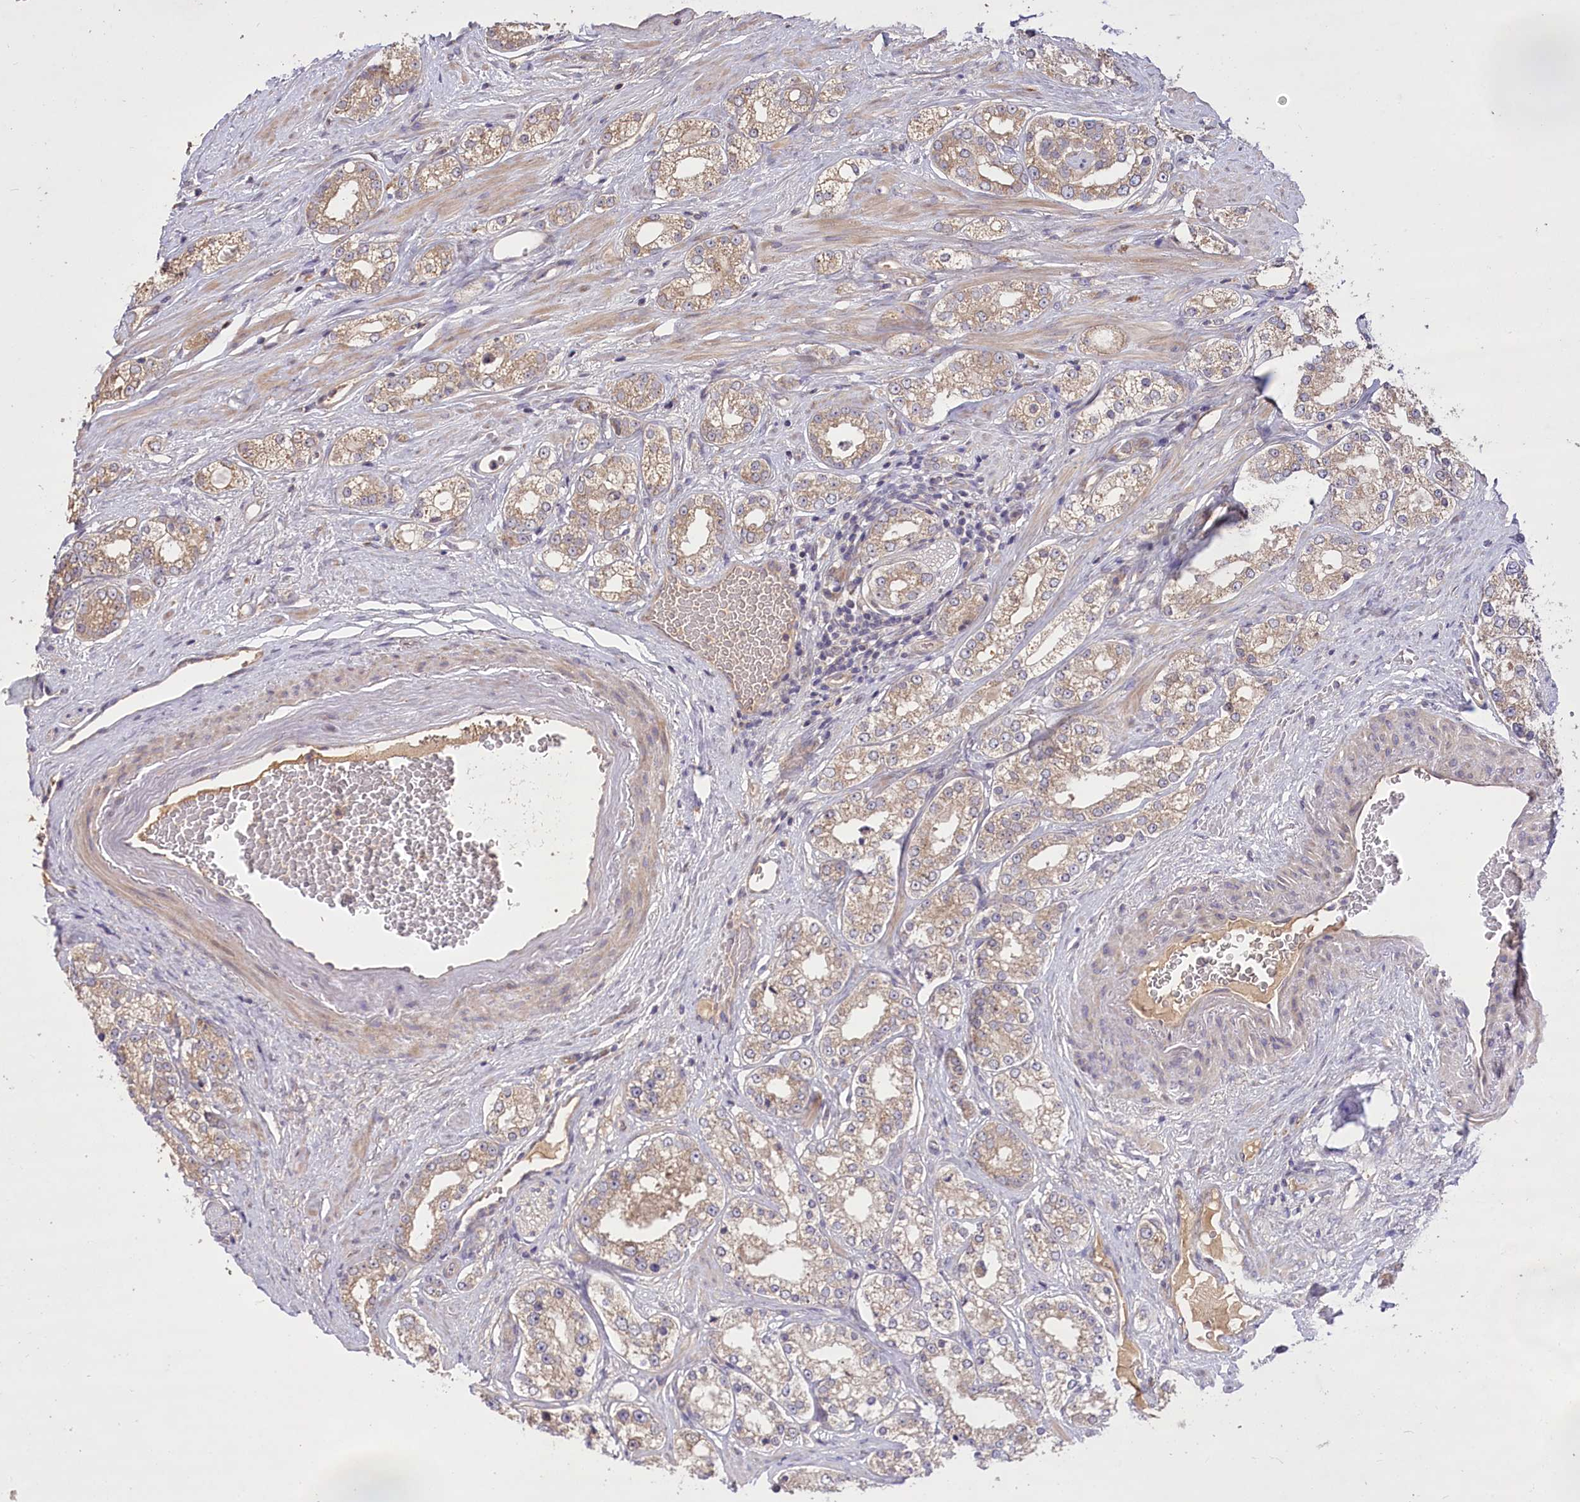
{"staining": {"intensity": "weak", "quantity": ">75%", "location": "cytoplasmic/membranous"}, "tissue": "prostate cancer", "cell_type": "Tumor cells", "image_type": "cancer", "snomed": [{"axis": "morphology", "description": "Normal tissue, NOS"}, {"axis": "morphology", "description": "Adenocarcinoma, High grade"}, {"axis": "topography", "description": "Prostate"}], "caption": "High-magnification brightfield microscopy of prostate high-grade adenocarcinoma stained with DAB (3,3'-diaminobenzidine) (brown) and counterstained with hematoxylin (blue). tumor cells exhibit weak cytoplasmic/membranous positivity is appreciated in about>75% of cells.", "gene": "PBLD", "patient": {"sex": "male", "age": 83}}